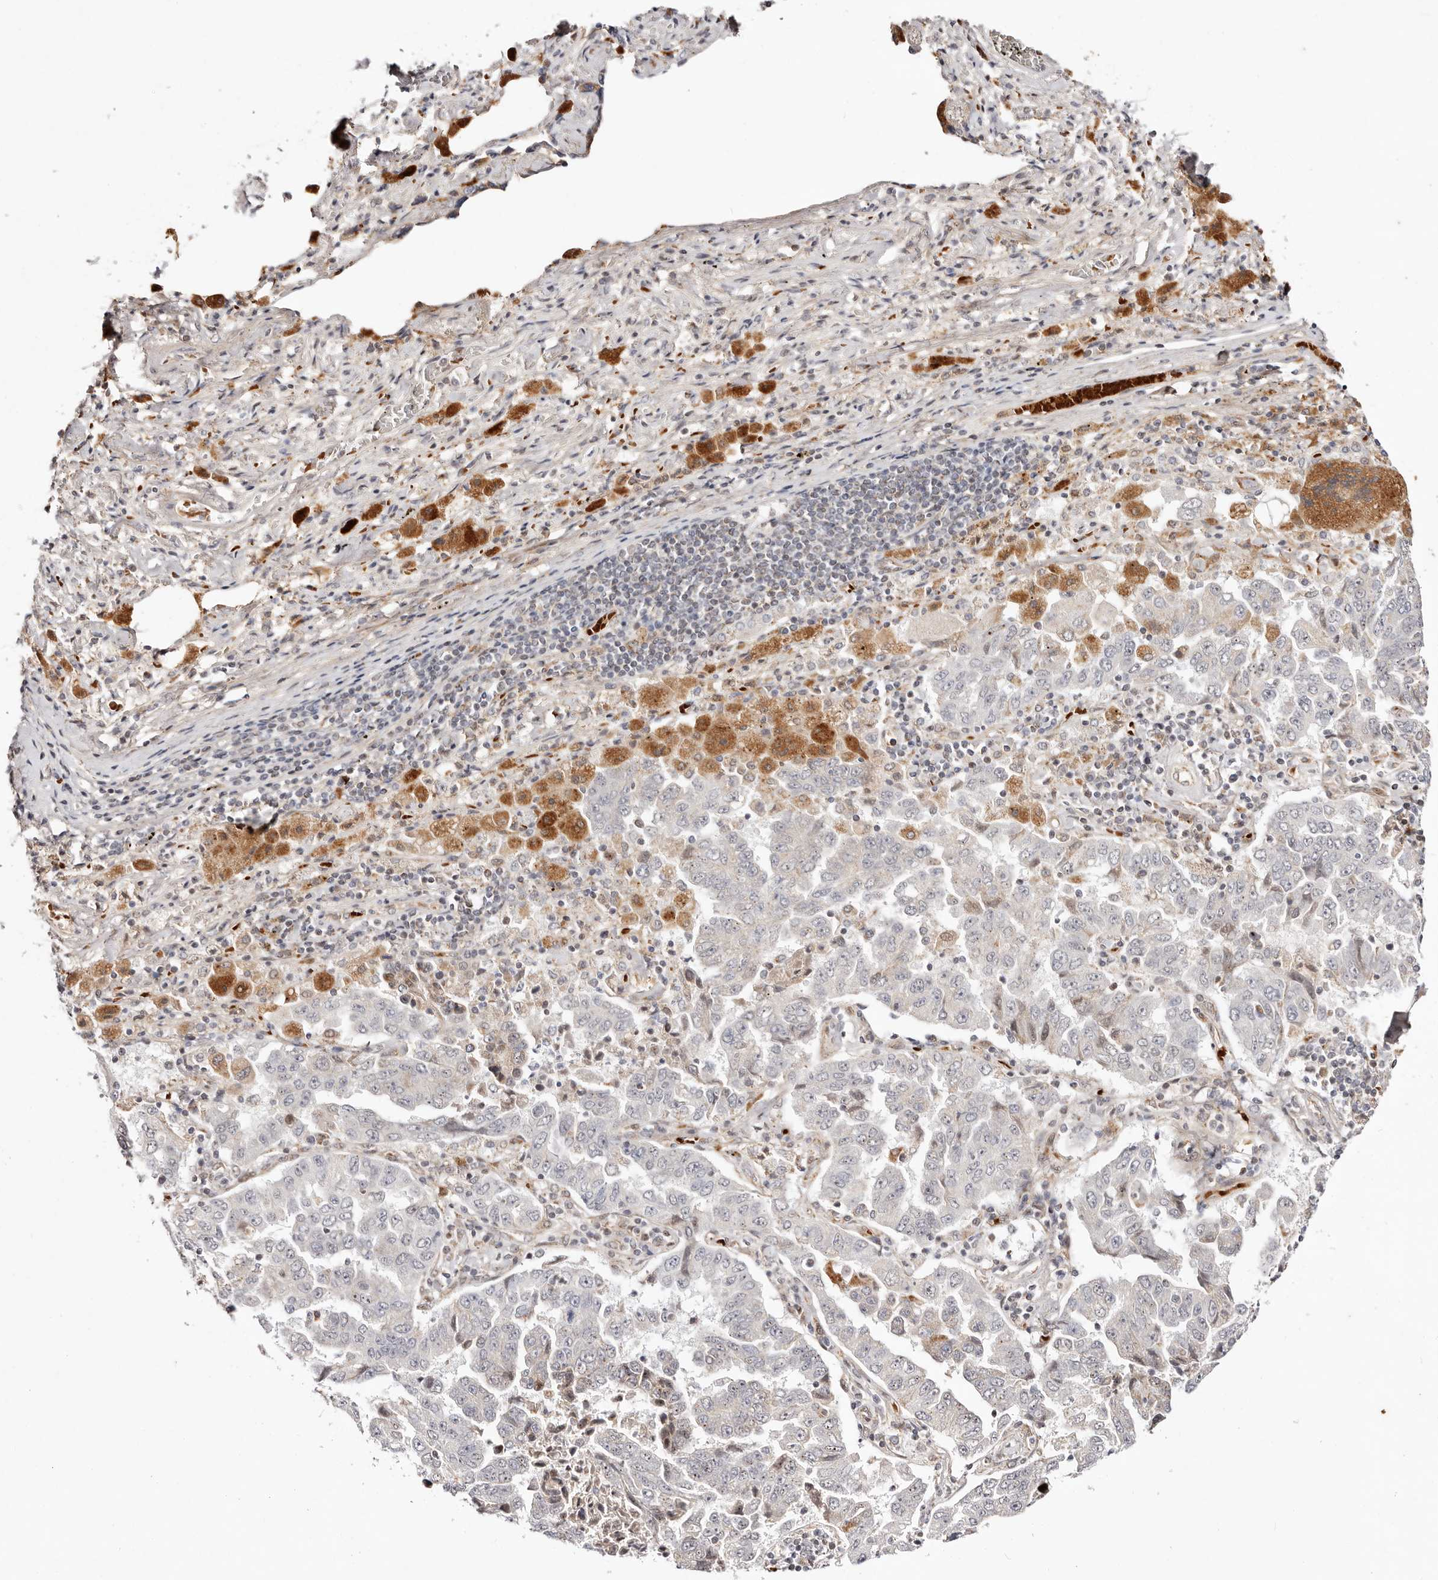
{"staining": {"intensity": "moderate", "quantity": "<25%", "location": "cytoplasmic/membranous,nuclear"}, "tissue": "lung cancer", "cell_type": "Tumor cells", "image_type": "cancer", "snomed": [{"axis": "morphology", "description": "Adenocarcinoma, NOS"}, {"axis": "topography", "description": "Lung"}], "caption": "Tumor cells reveal low levels of moderate cytoplasmic/membranous and nuclear expression in approximately <25% of cells in human lung cancer (adenocarcinoma).", "gene": "WRN", "patient": {"sex": "female", "age": 51}}